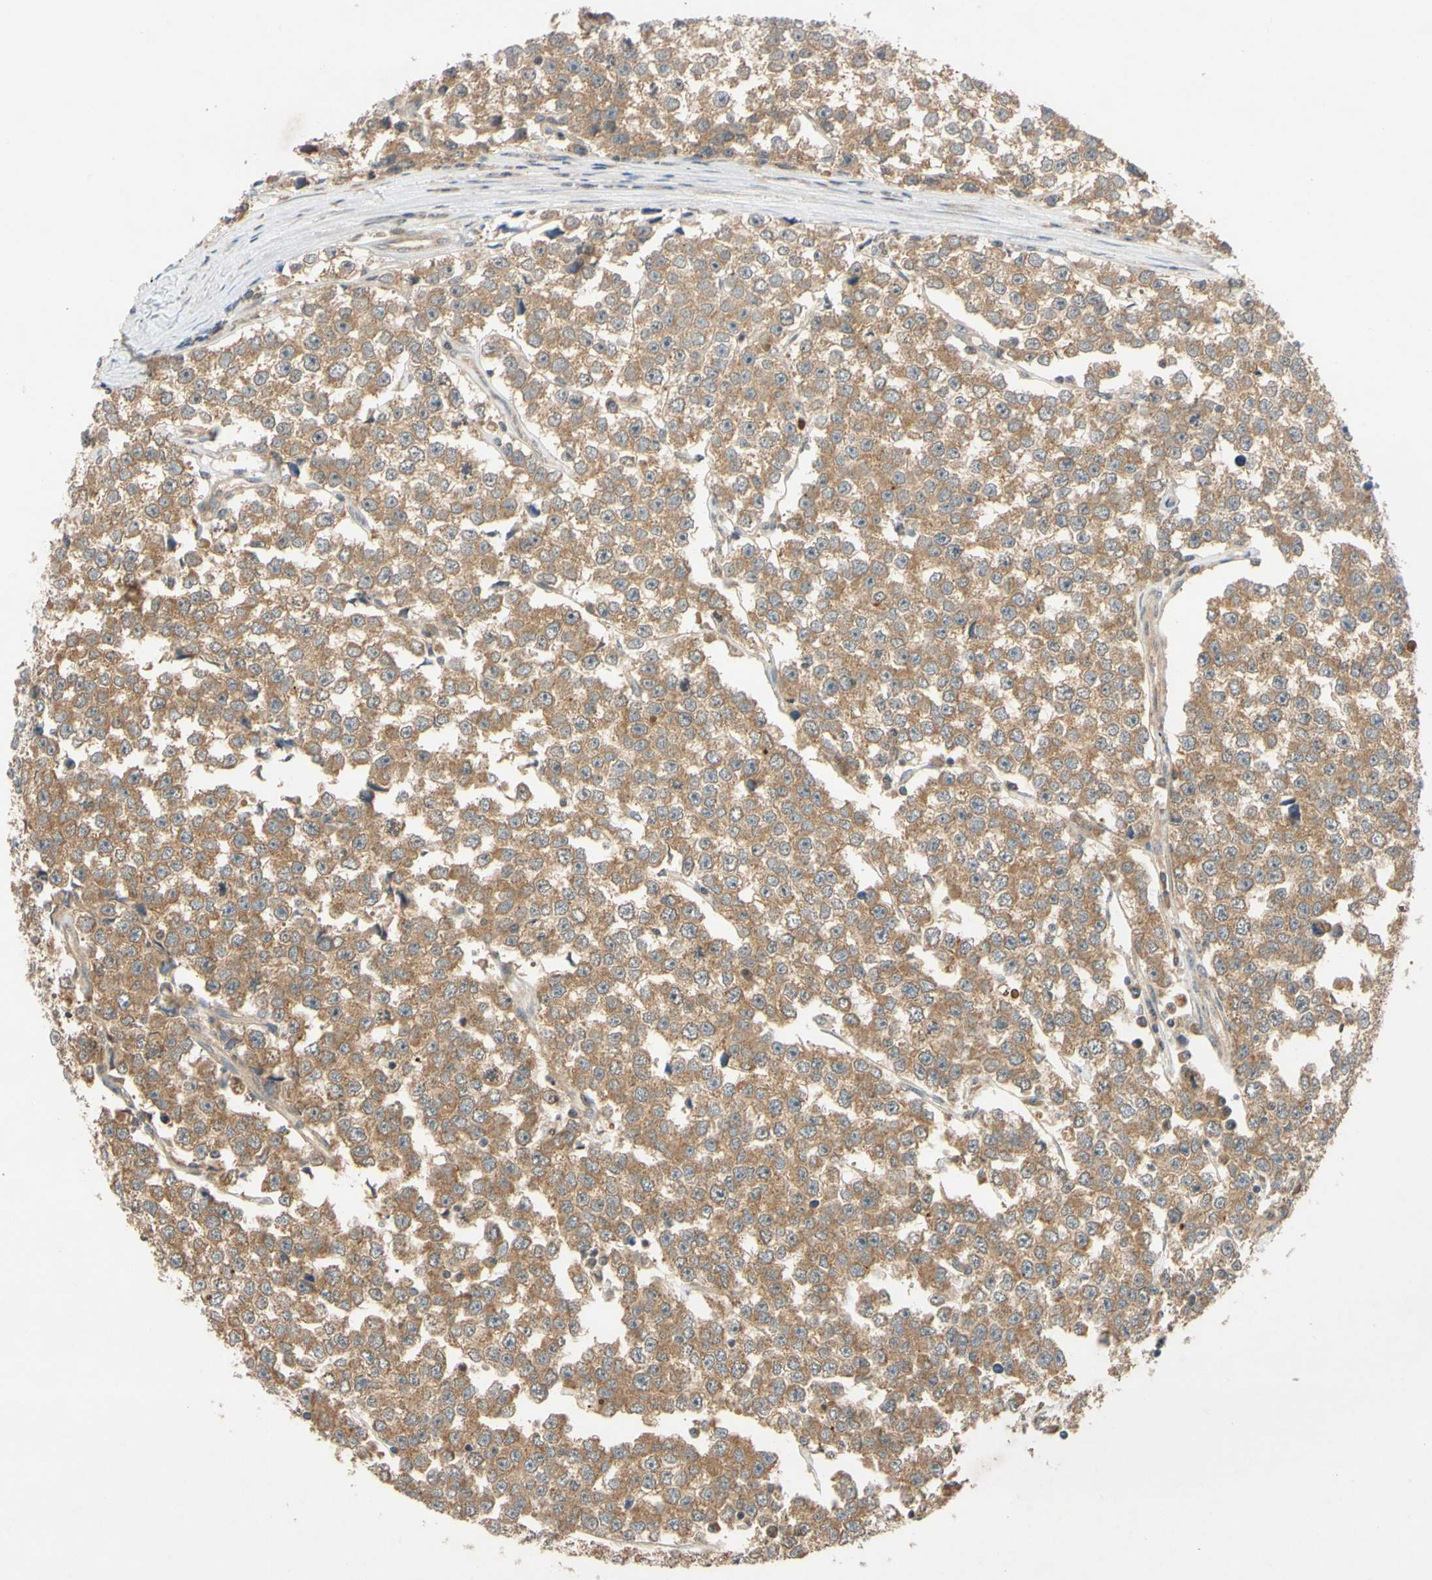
{"staining": {"intensity": "moderate", "quantity": ">75%", "location": "cytoplasmic/membranous"}, "tissue": "testis cancer", "cell_type": "Tumor cells", "image_type": "cancer", "snomed": [{"axis": "morphology", "description": "Seminoma, NOS"}, {"axis": "morphology", "description": "Carcinoma, Embryonal, NOS"}, {"axis": "topography", "description": "Testis"}], "caption": "Immunohistochemistry of seminoma (testis) exhibits medium levels of moderate cytoplasmic/membranous positivity in approximately >75% of tumor cells.", "gene": "MBTPS2", "patient": {"sex": "male", "age": 52}}